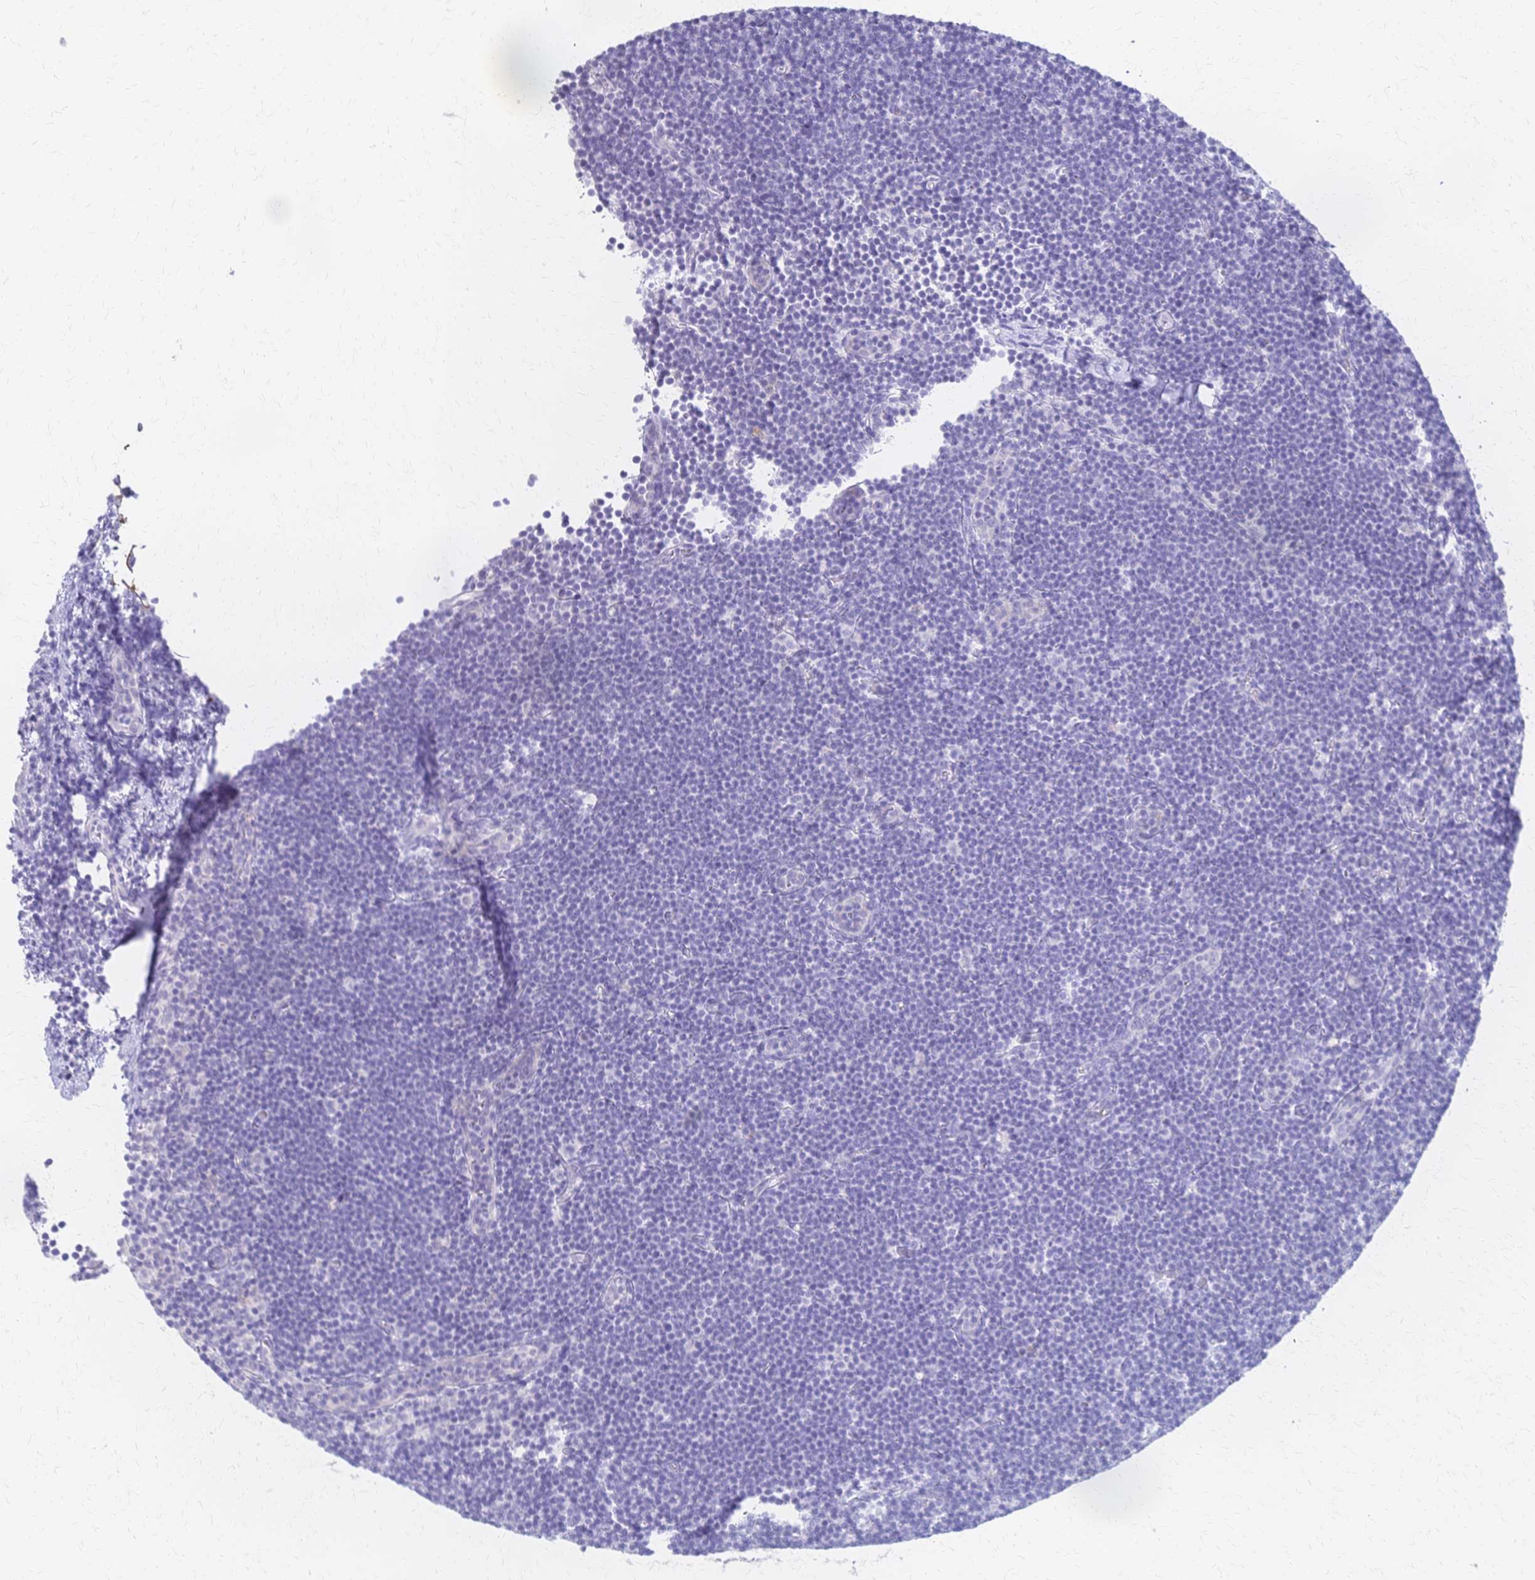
{"staining": {"intensity": "negative", "quantity": "none", "location": "none"}, "tissue": "lymphoma", "cell_type": "Tumor cells", "image_type": "cancer", "snomed": [{"axis": "morphology", "description": "Malignant lymphoma, non-Hodgkin's type, Low grade"}, {"axis": "topography", "description": "Lymph node"}], "caption": "High power microscopy histopathology image of an immunohistochemistry (IHC) micrograph of lymphoma, revealing no significant expression in tumor cells.", "gene": "CYB5A", "patient": {"sex": "female", "age": 73}}